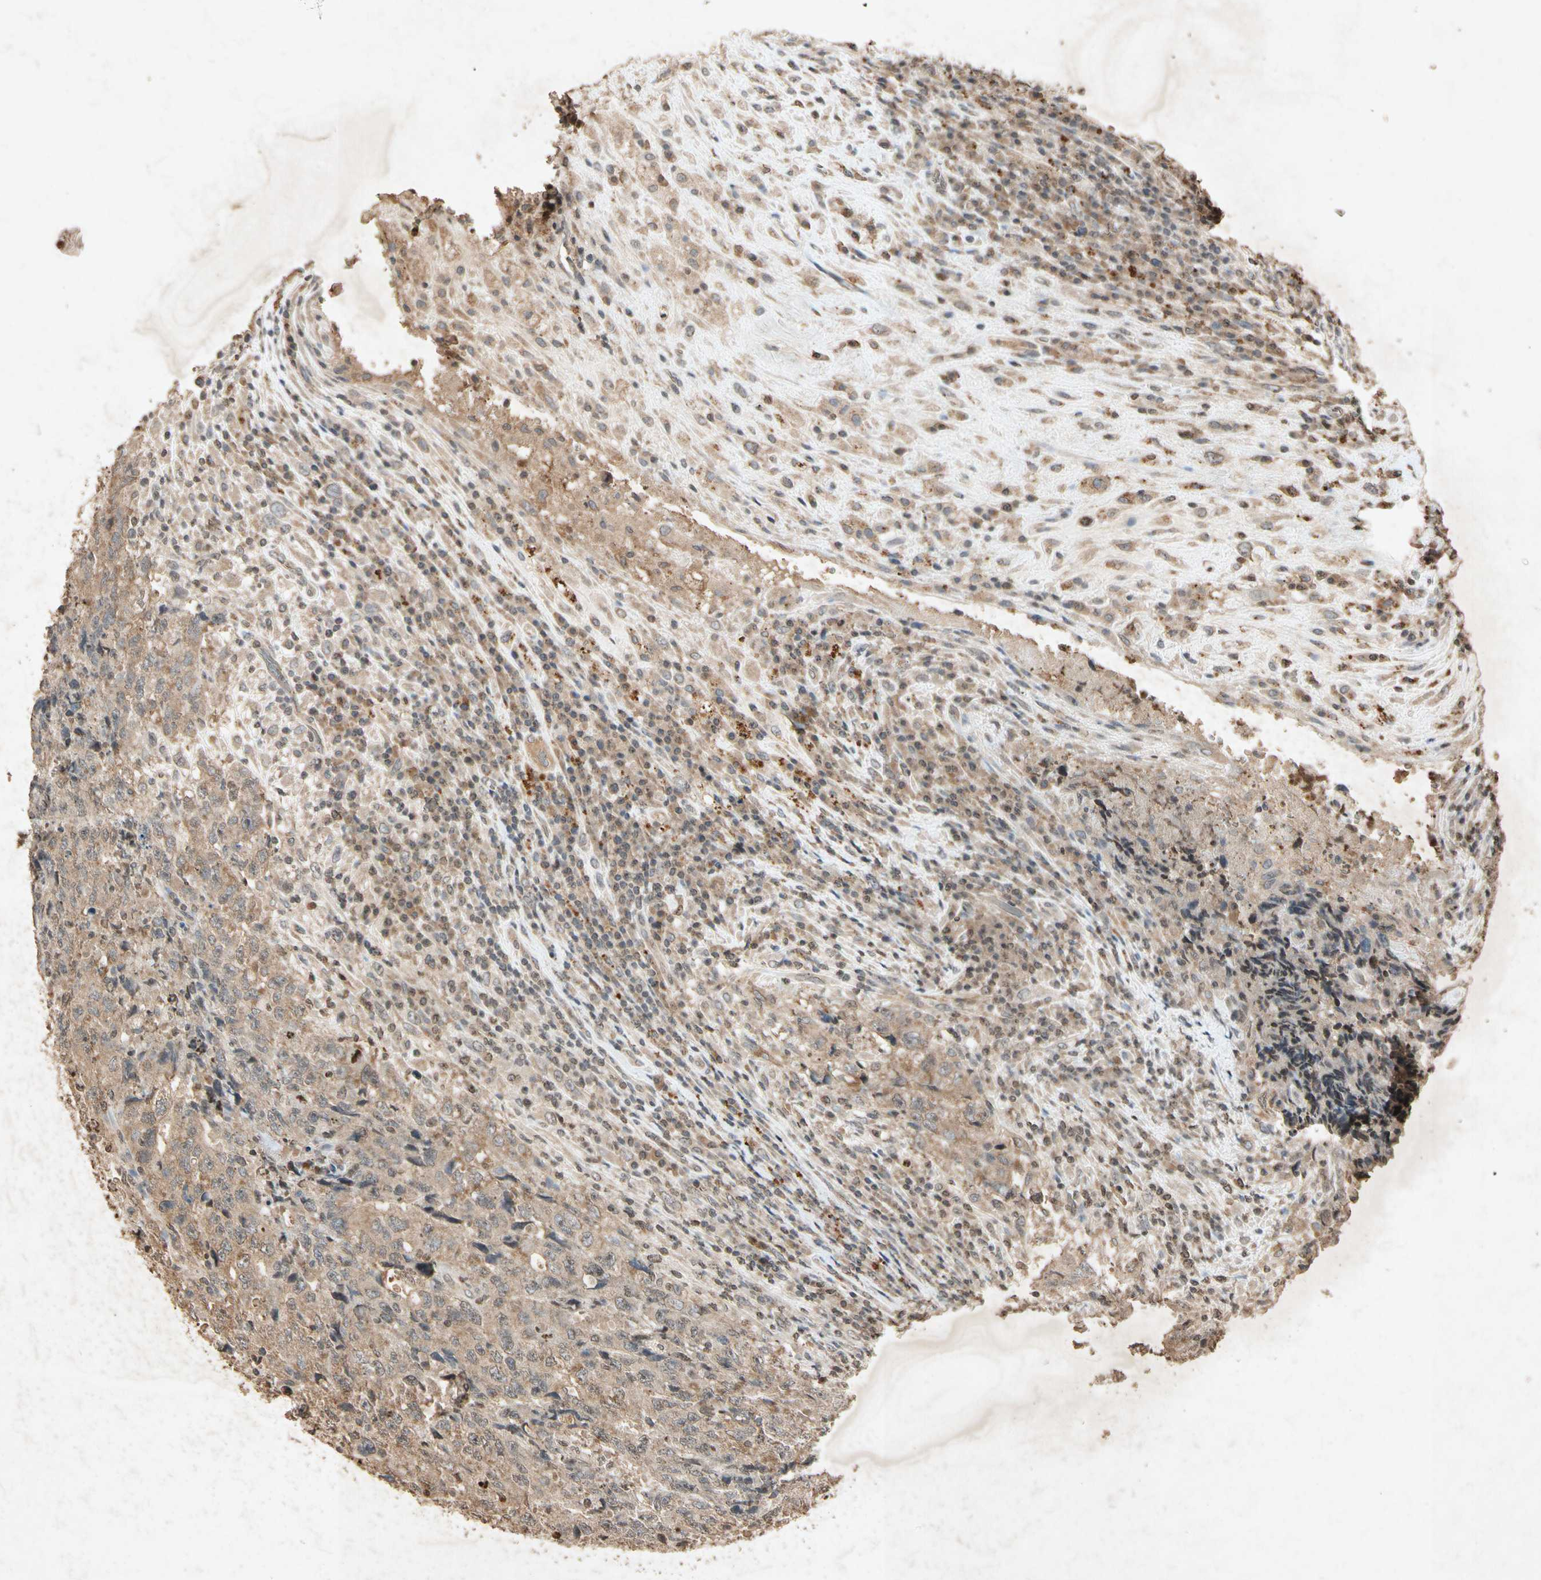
{"staining": {"intensity": "moderate", "quantity": "25%-75%", "location": "cytoplasmic/membranous"}, "tissue": "testis cancer", "cell_type": "Tumor cells", "image_type": "cancer", "snomed": [{"axis": "morphology", "description": "Necrosis, NOS"}, {"axis": "morphology", "description": "Carcinoma, Embryonal, NOS"}, {"axis": "topography", "description": "Testis"}], "caption": "A brown stain highlights moderate cytoplasmic/membranous expression of a protein in human testis embryonal carcinoma tumor cells.", "gene": "MSRB1", "patient": {"sex": "male", "age": 19}}